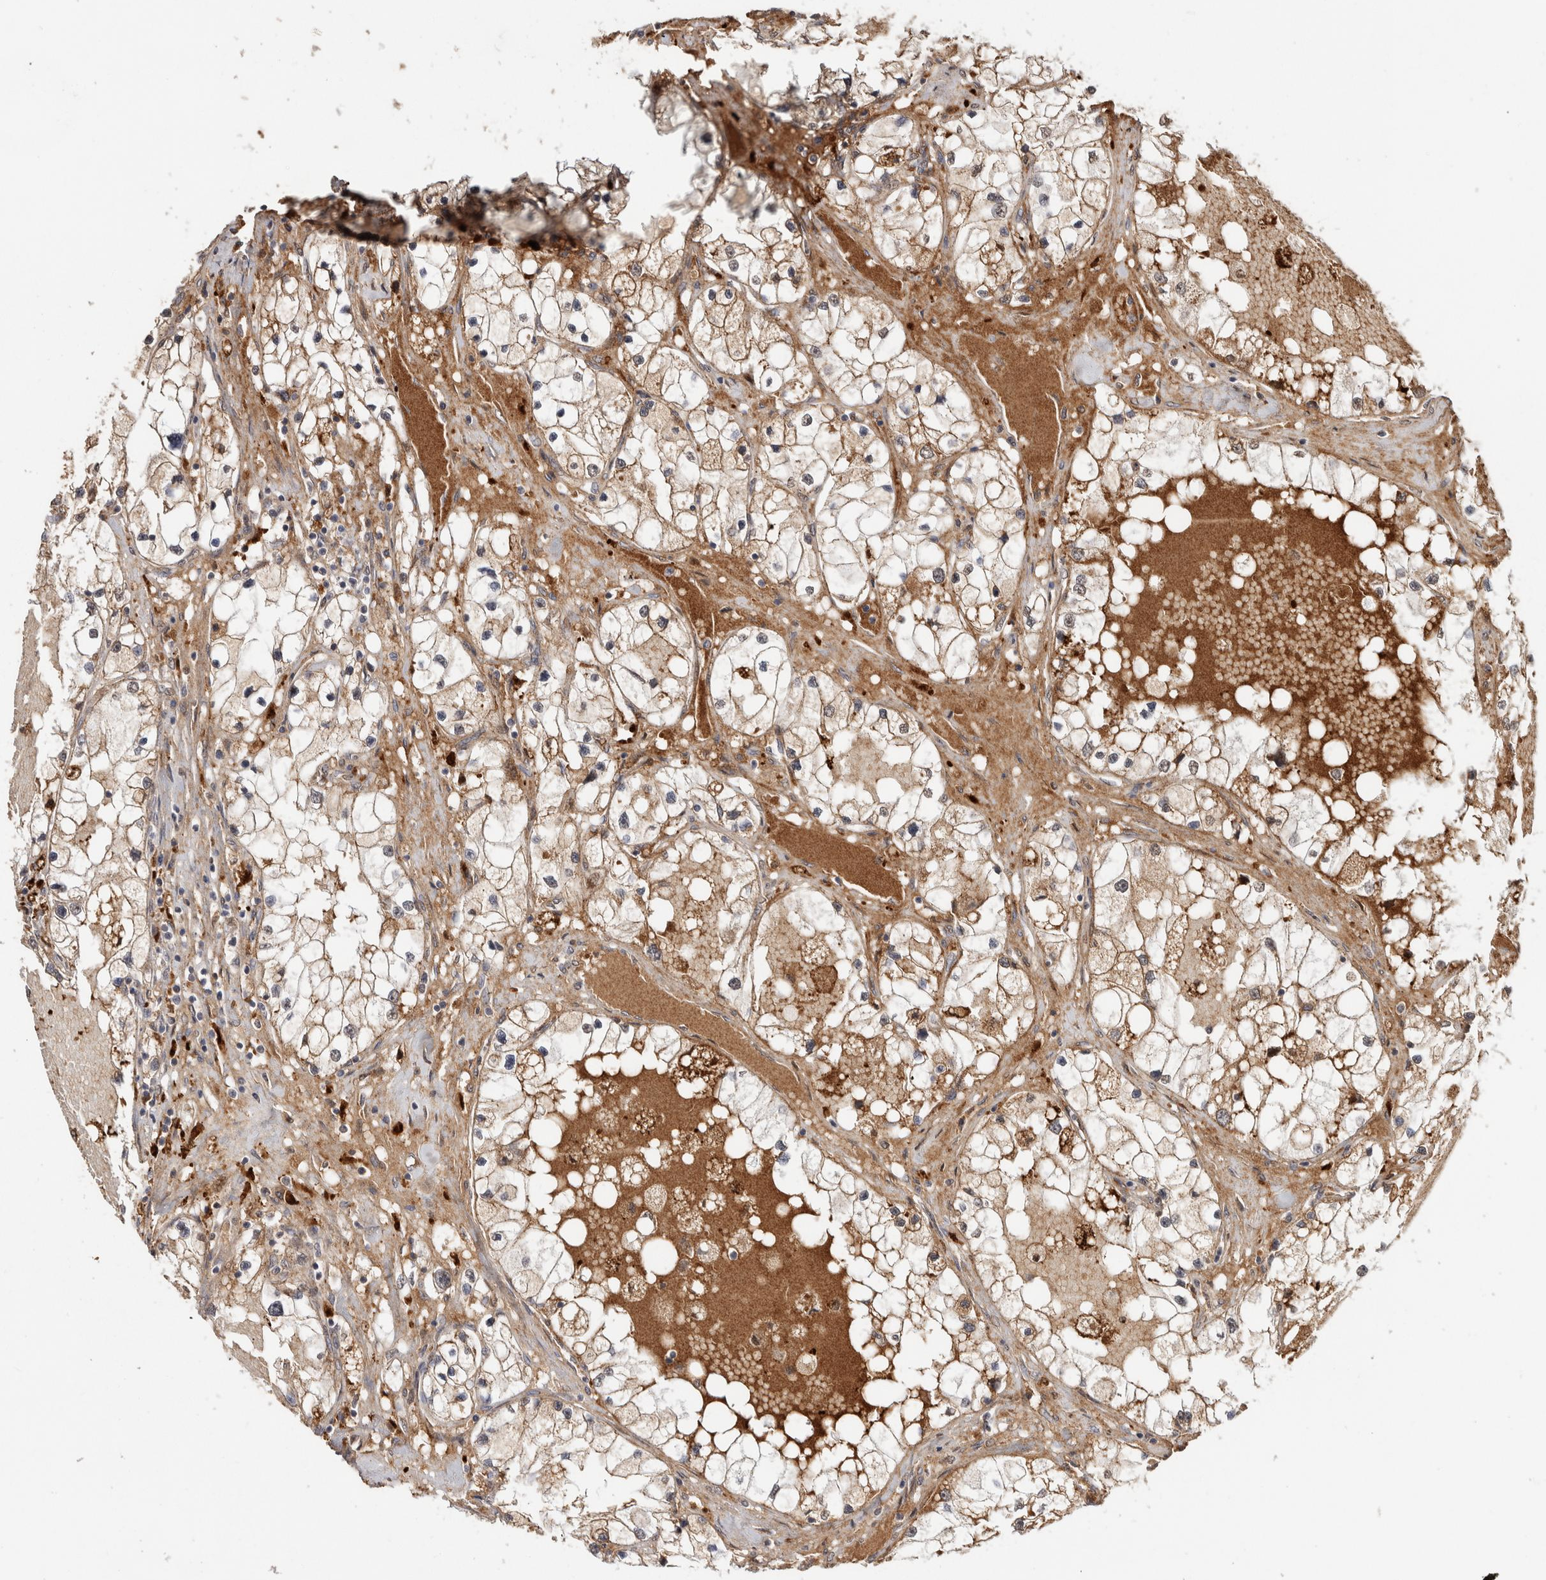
{"staining": {"intensity": "moderate", "quantity": "25%-75%", "location": "cytoplasmic/membranous"}, "tissue": "renal cancer", "cell_type": "Tumor cells", "image_type": "cancer", "snomed": [{"axis": "morphology", "description": "Adenocarcinoma, NOS"}, {"axis": "topography", "description": "Kidney"}], "caption": "About 25%-75% of tumor cells in human renal cancer (adenocarcinoma) demonstrate moderate cytoplasmic/membranous protein positivity as visualized by brown immunohistochemical staining.", "gene": "FAM3A", "patient": {"sex": "male", "age": 68}}